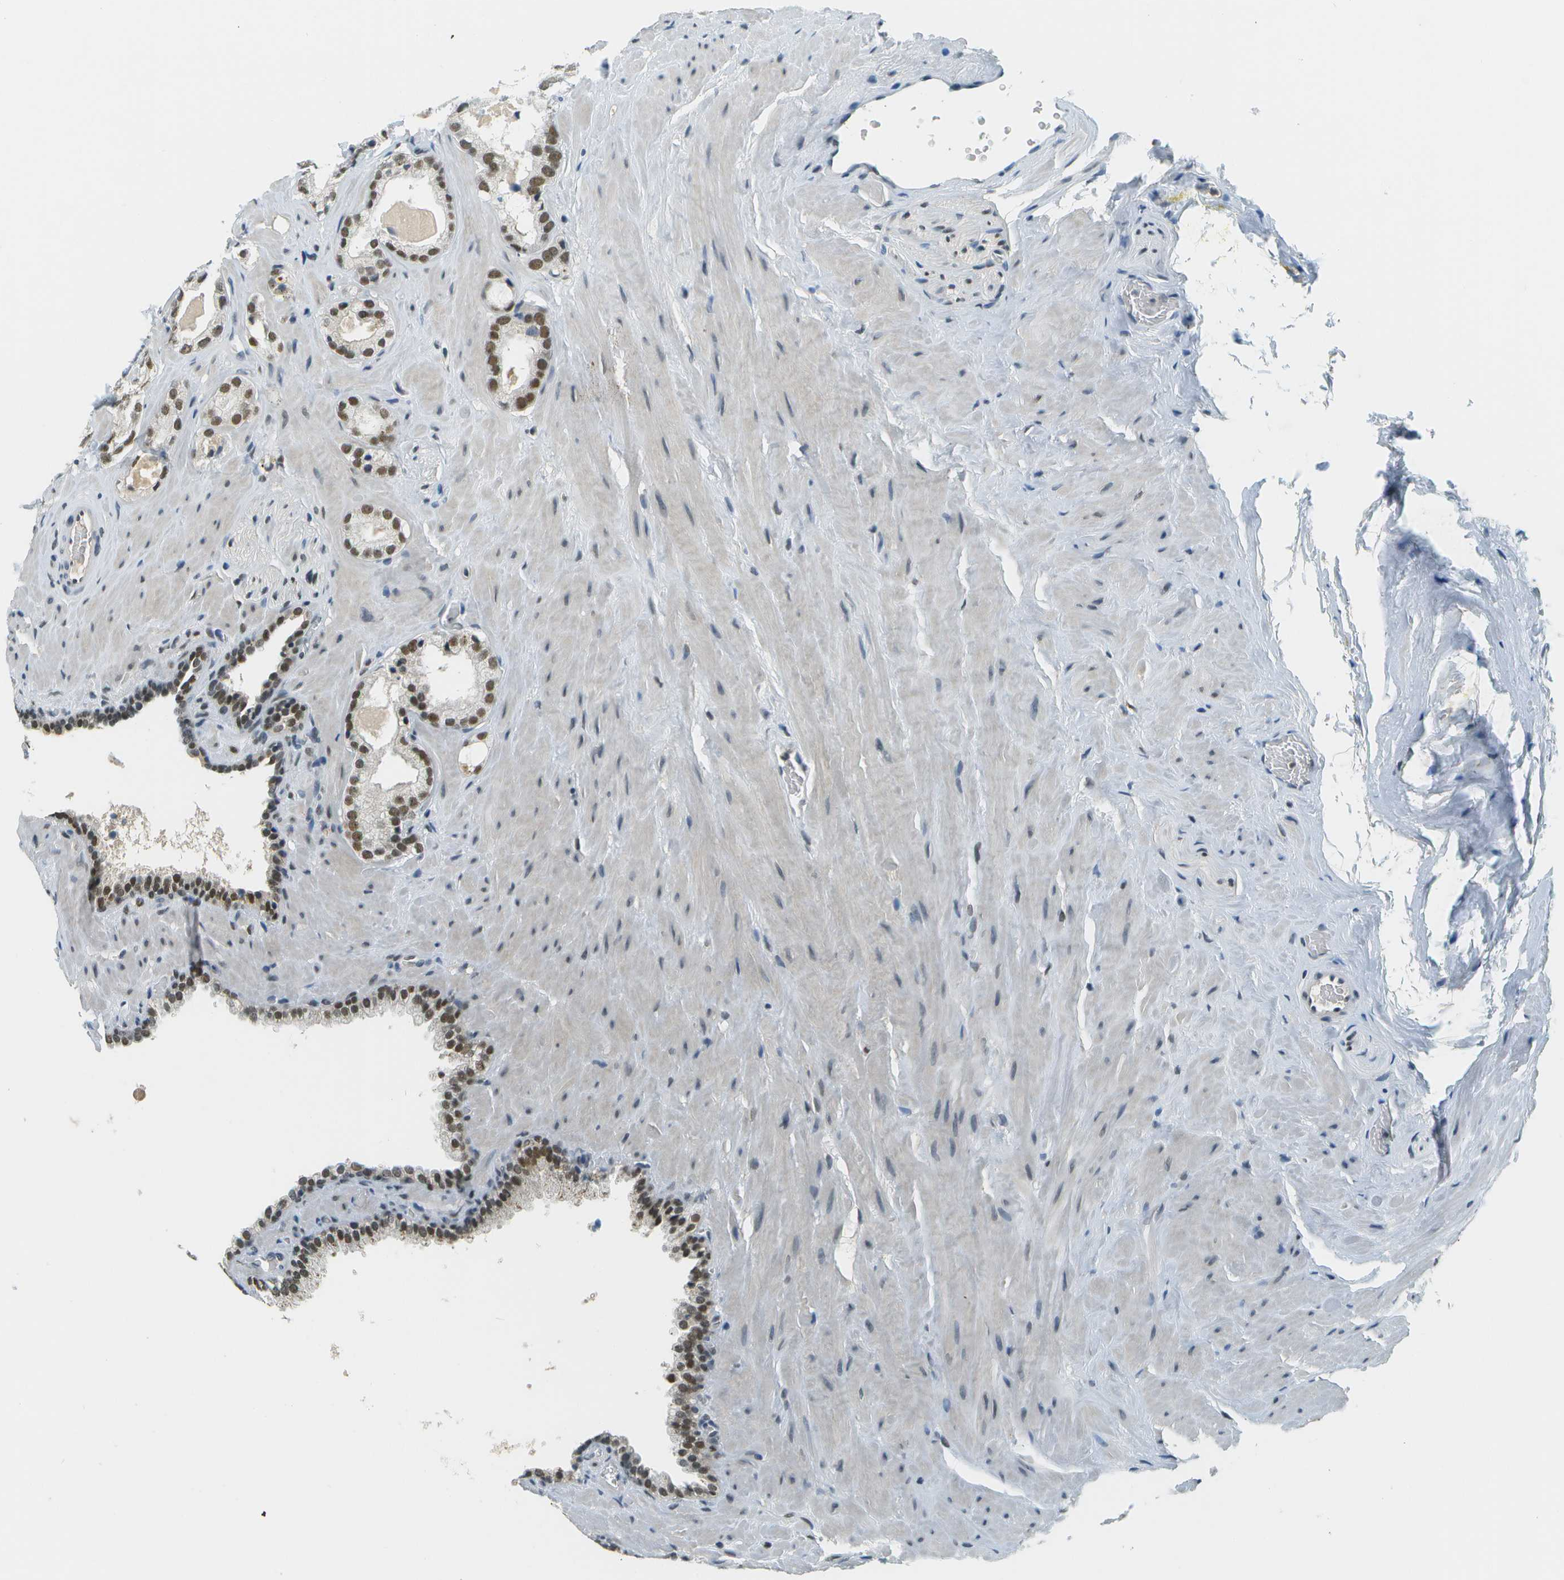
{"staining": {"intensity": "strong", "quantity": ">75%", "location": "nuclear"}, "tissue": "prostate cancer", "cell_type": "Tumor cells", "image_type": "cancer", "snomed": [{"axis": "morphology", "description": "Adenocarcinoma, High grade"}, {"axis": "topography", "description": "Prostate"}], "caption": "A brown stain labels strong nuclear positivity of a protein in prostate adenocarcinoma (high-grade) tumor cells.", "gene": "CBX5", "patient": {"sex": "male", "age": 64}}